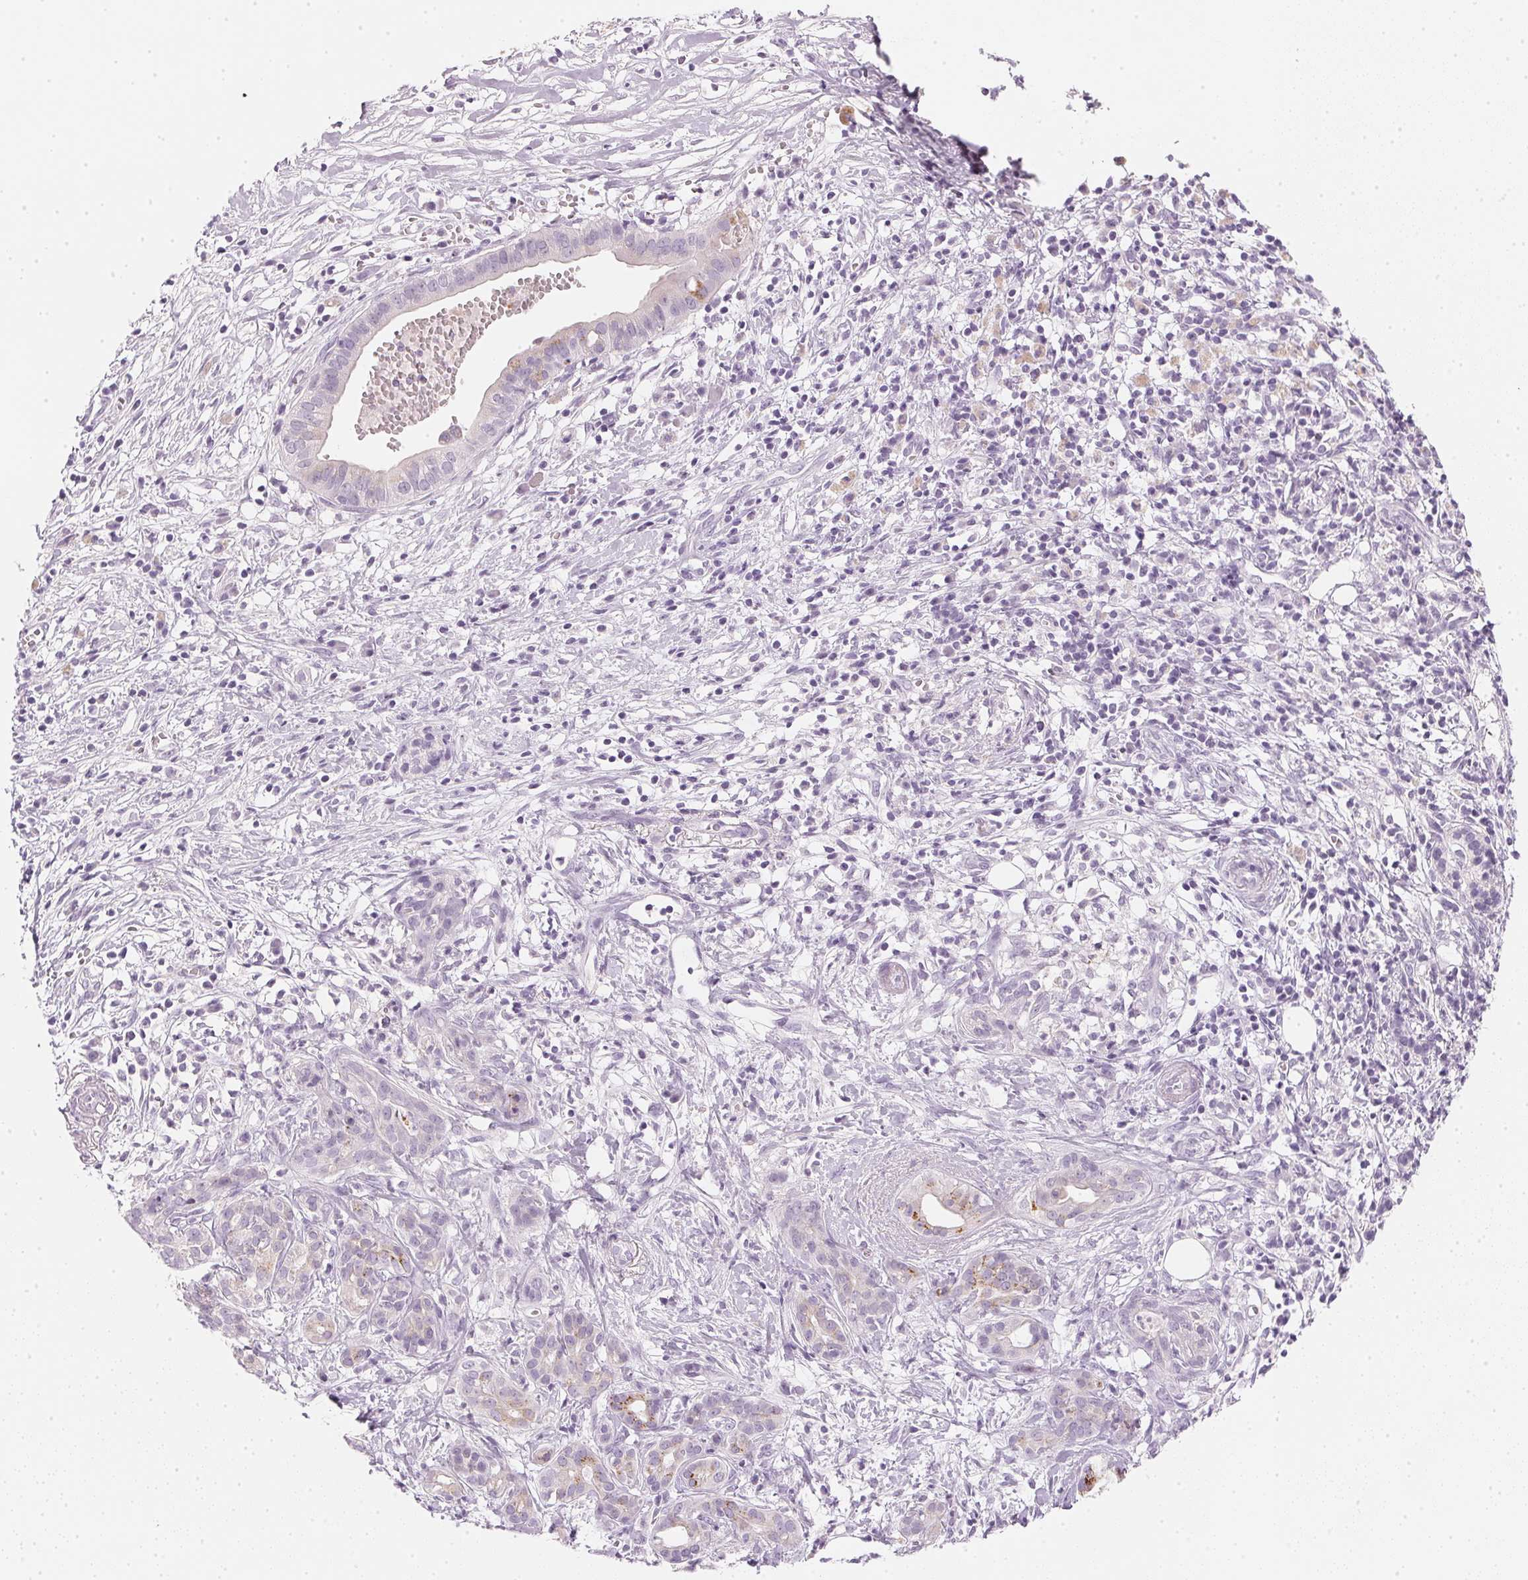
{"staining": {"intensity": "moderate", "quantity": "<25%", "location": "cytoplasmic/membranous"}, "tissue": "pancreatic cancer", "cell_type": "Tumor cells", "image_type": "cancer", "snomed": [{"axis": "morphology", "description": "Adenocarcinoma, NOS"}, {"axis": "topography", "description": "Pancreas"}], "caption": "A brown stain shows moderate cytoplasmic/membranous positivity of a protein in human adenocarcinoma (pancreatic) tumor cells.", "gene": "CHST4", "patient": {"sex": "male", "age": 61}}